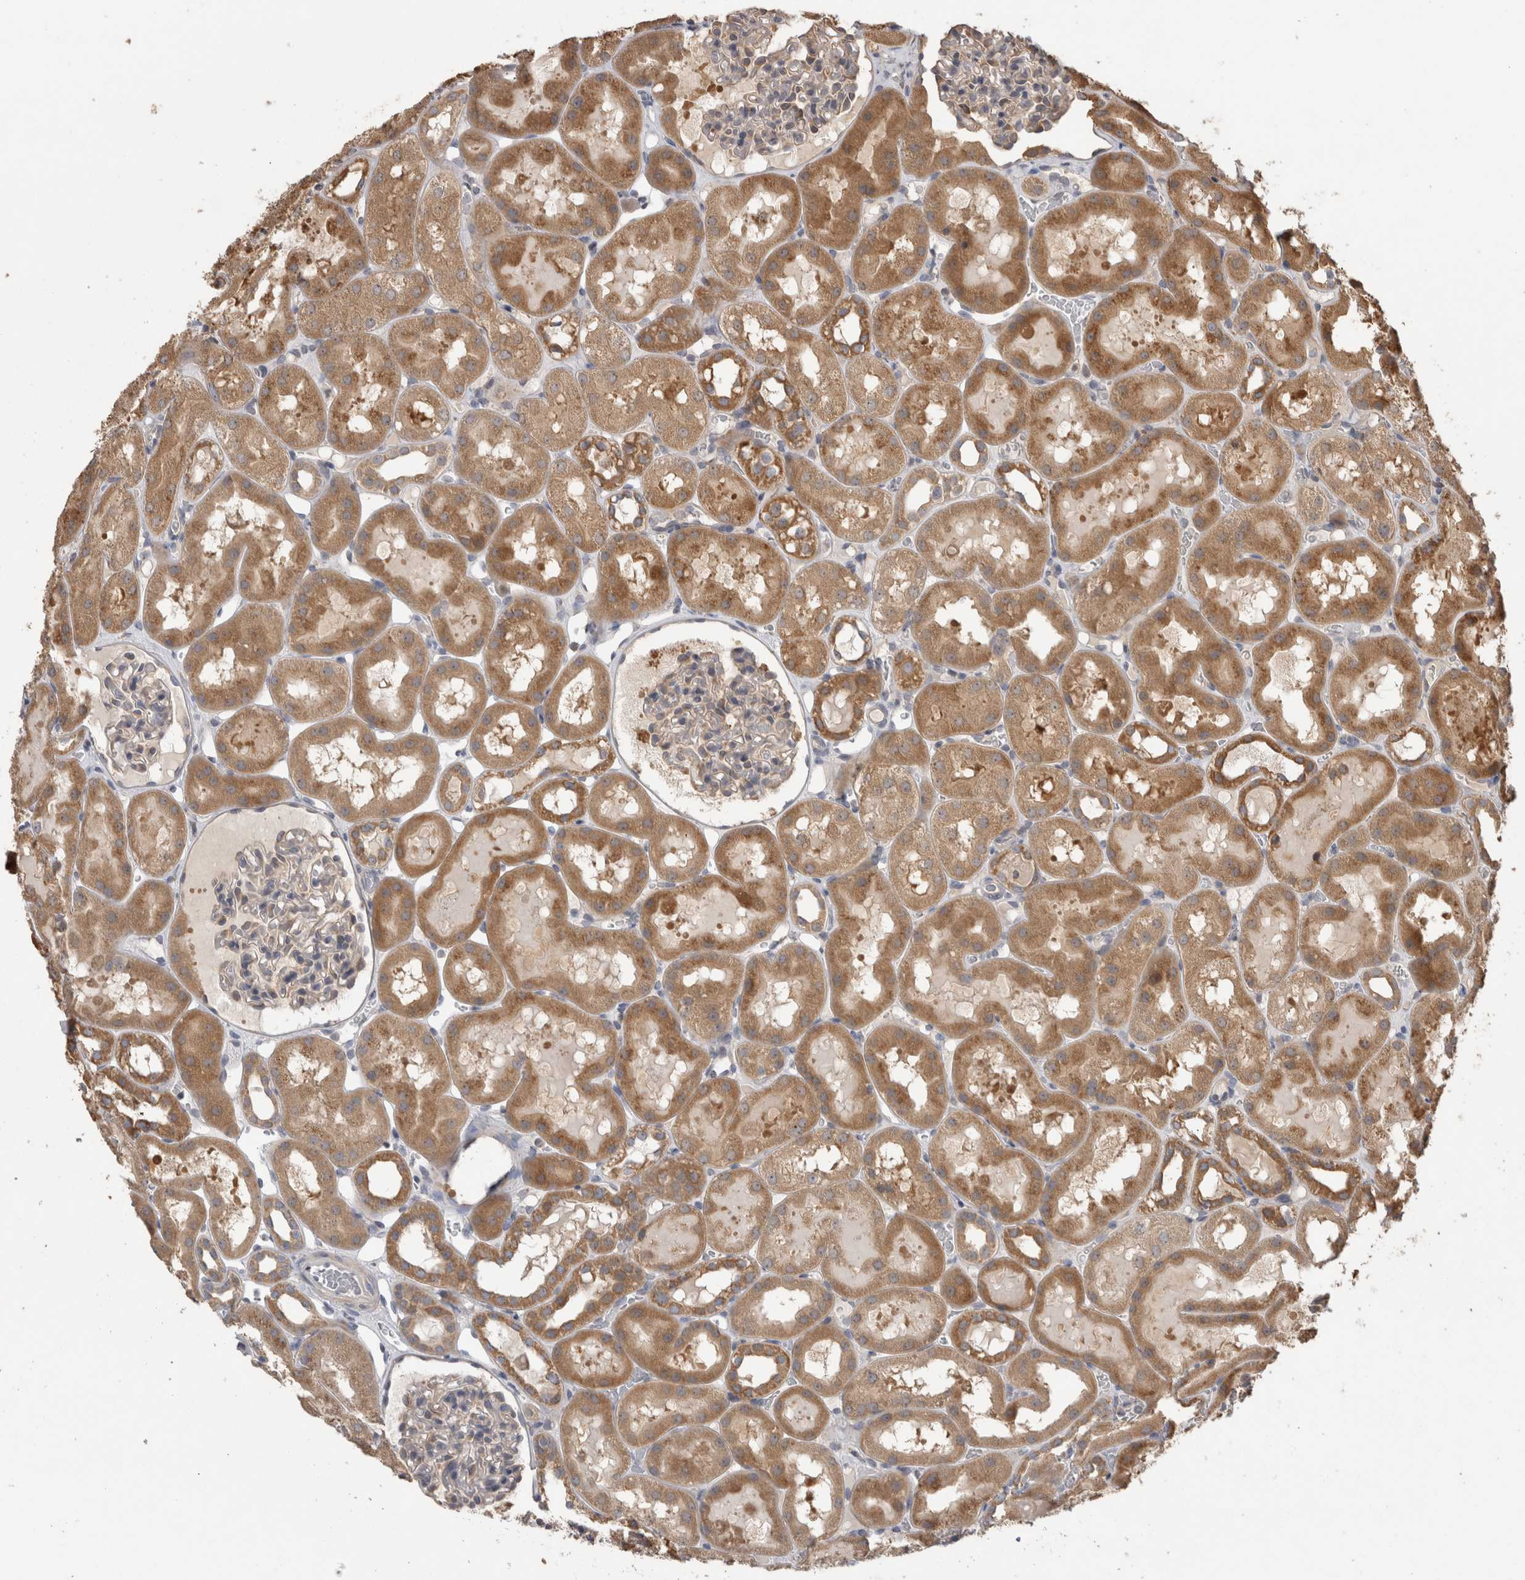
{"staining": {"intensity": "weak", "quantity": "<25%", "location": "cytoplasmic/membranous"}, "tissue": "kidney", "cell_type": "Cells in glomeruli", "image_type": "normal", "snomed": [{"axis": "morphology", "description": "Normal tissue, NOS"}, {"axis": "topography", "description": "Kidney"}, {"axis": "topography", "description": "Urinary bladder"}], "caption": "Protein analysis of unremarkable kidney demonstrates no significant positivity in cells in glomeruli.", "gene": "TBCE", "patient": {"sex": "male", "age": 16}}